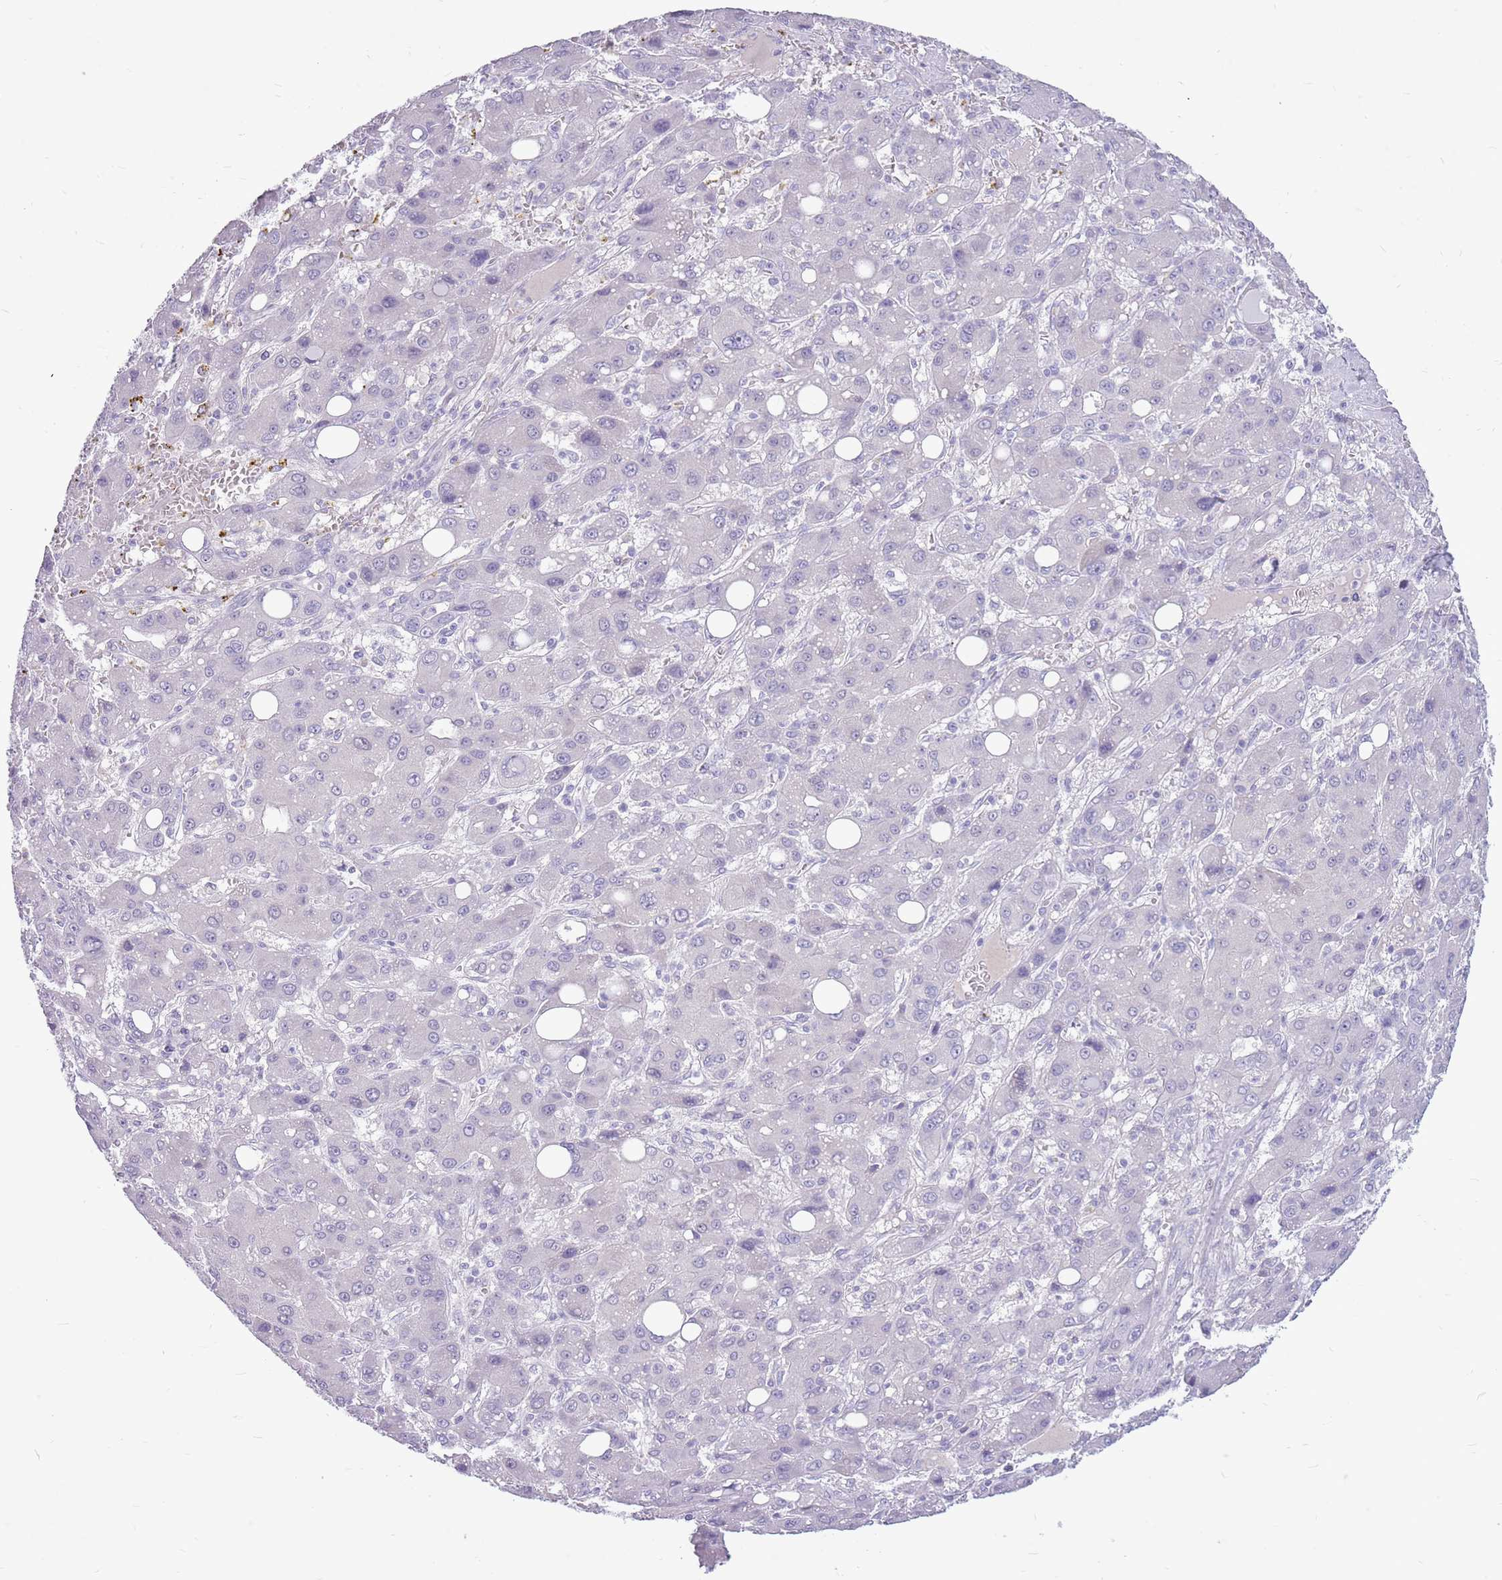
{"staining": {"intensity": "negative", "quantity": "none", "location": "none"}, "tissue": "liver cancer", "cell_type": "Tumor cells", "image_type": "cancer", "snomed": [{"axis": "morphology", "description": "Carcinoma, Hepatocellular, NOS"}, {"axis": "topography", "description": "Liver"}], "caption": "A high-resolution histopathology image shows immunohistochemistry staining of liver cancer, which demonstrates no significant staining in tumor cells.", "gene": "ZNF425", "patient": {"sex": "male", "age": 55}}